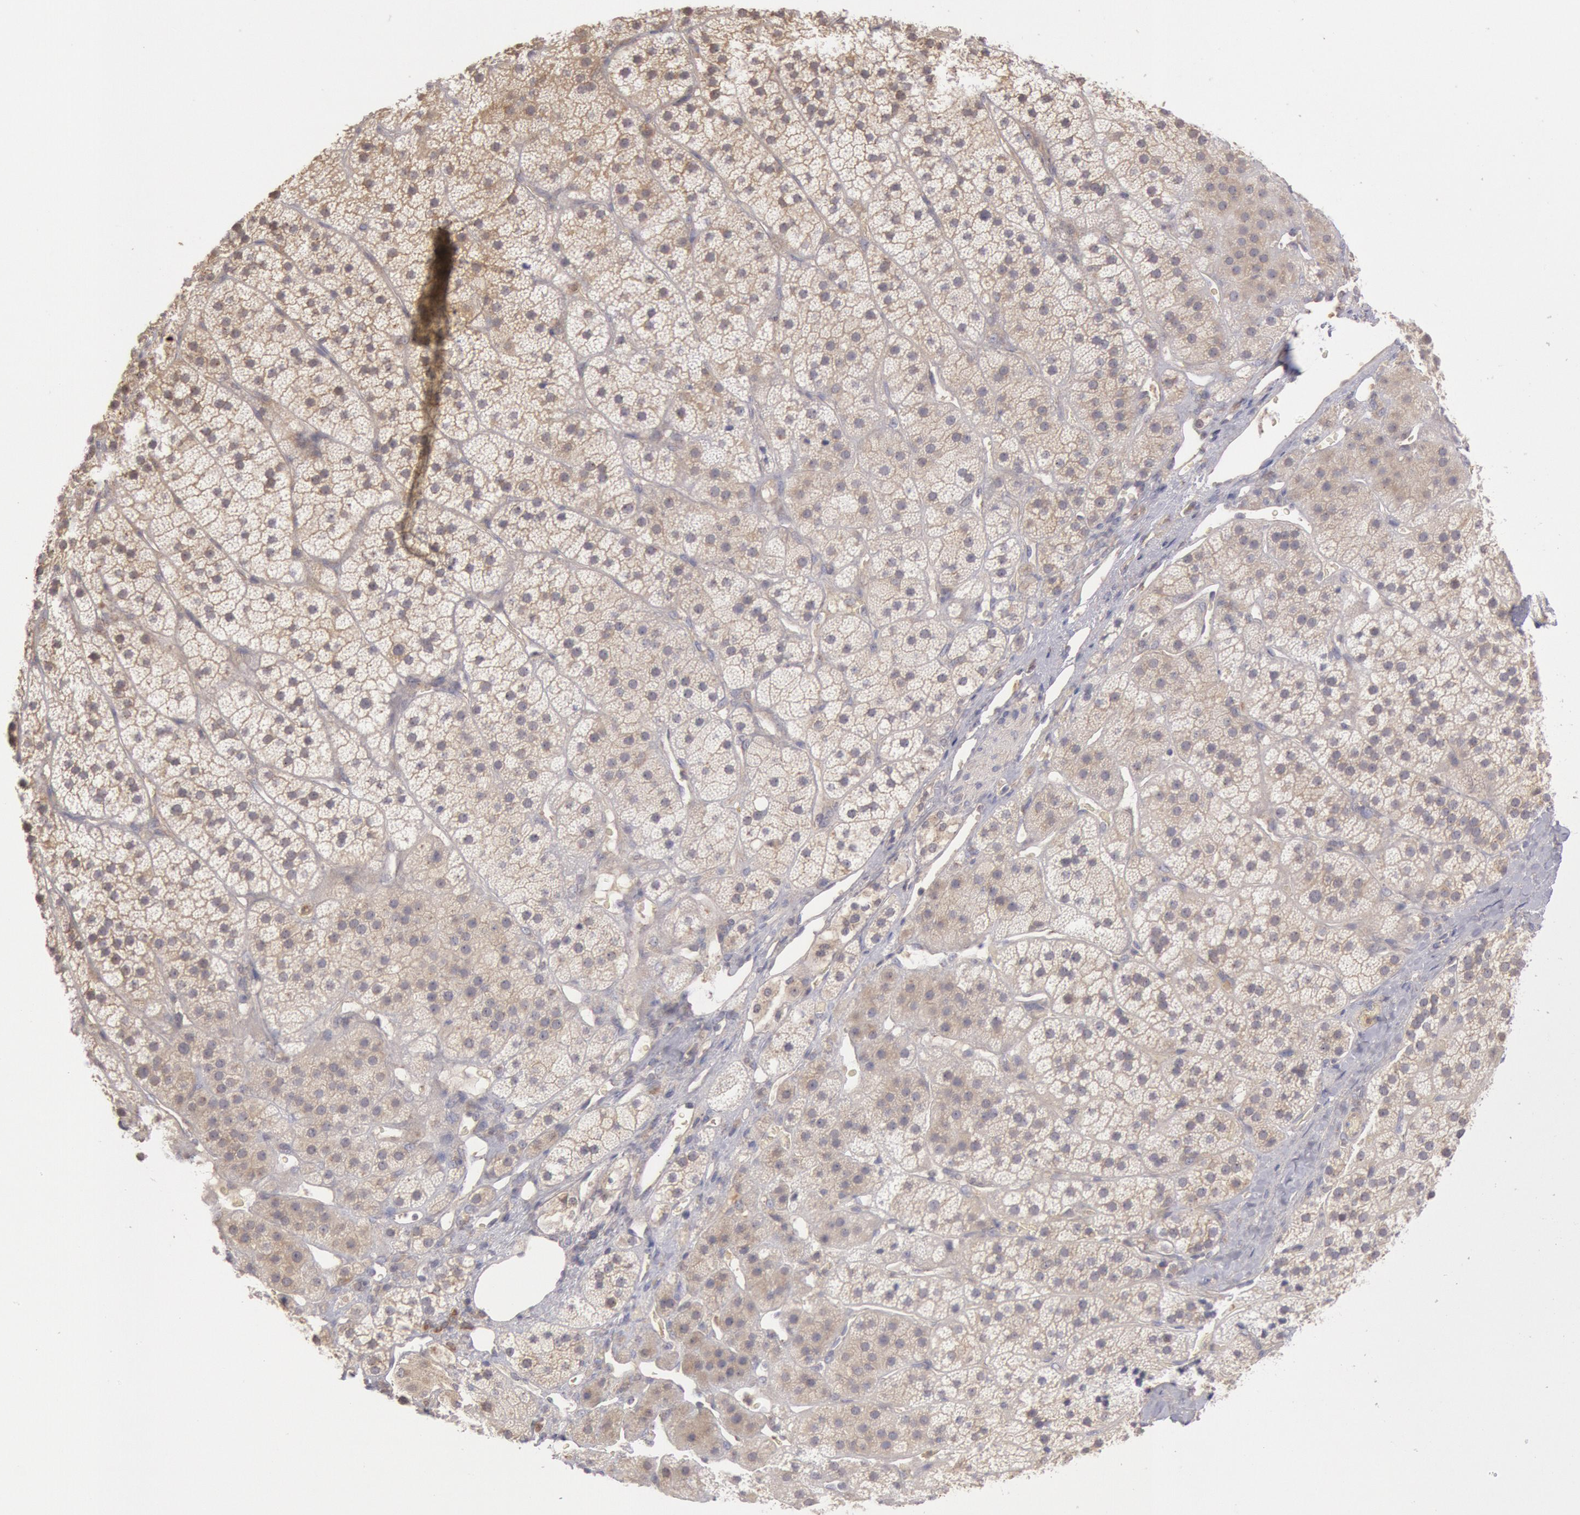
{"staining": {"intensity": "weak", "quantity": "25%-75%", "location": "cytoplasmic/membranous"}, "tissue": "adrenal gland", "cell_type": "Glandular cells", "image_type": "normal", "snomed": [{"axis": "morphology", "description": "Normal tissue, NOS"}, {"axis": "topography", "description": "Adrenal gland"}], "caption": "There is low levels of weak cytoplasmic/membranous expression in glandular cells of normal adrenal gland, as demonstrated by immunohistochemical staining (brown color).", "gene": "PLA2G6", "patient": {"sex": "female", "age": 44}}